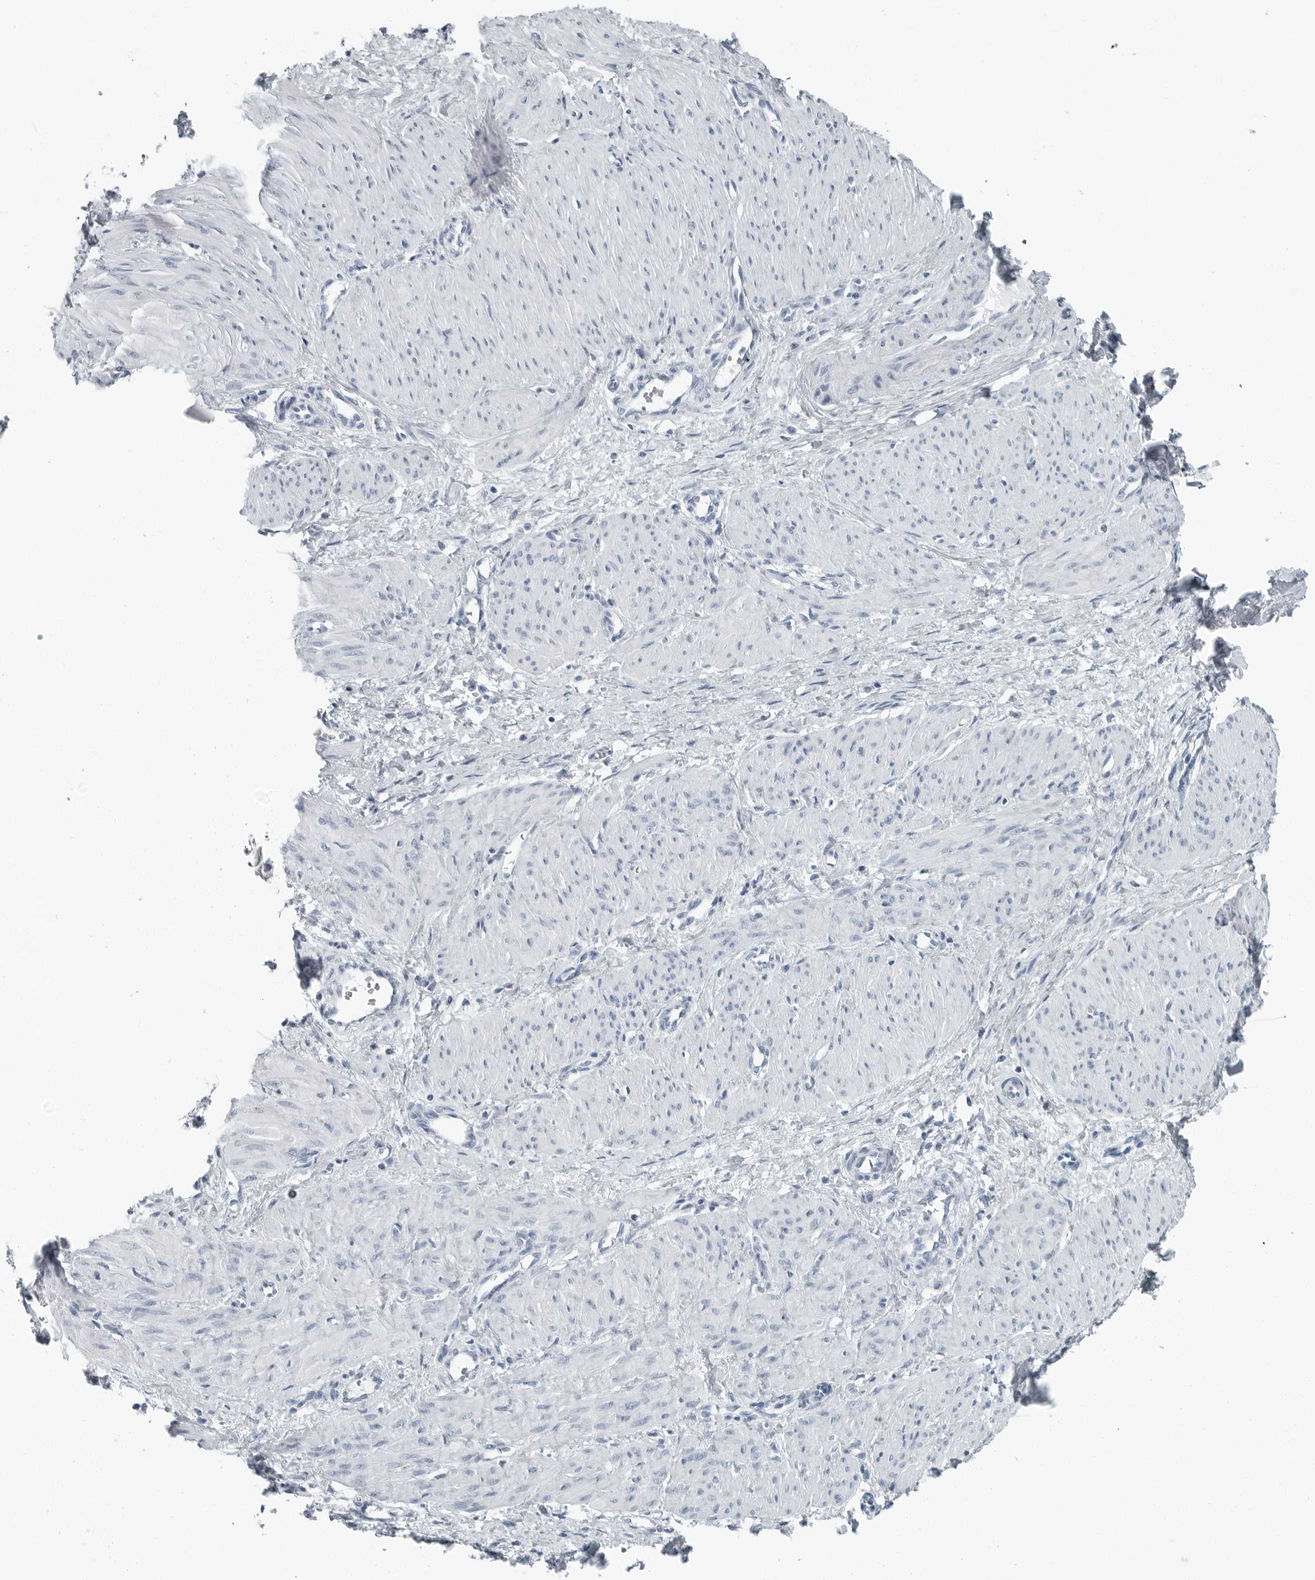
{"staining": {"intensity": "negative", "quantity": "none", "location": "none"}, "tissue": "smooth muscle", "cell_type": "Smooth muscle cells", "image_type": "normal", "snomed": [{"axis": "morphology", "description": "Normal tissue, NOS"}, {"axis": "topography", "description": "Endometrium"}], "caption": "Benign smooth muscle was stained to show a protein in brown. There is no significant positivity in smooth muscle cells.", "gene": "ZPBP2", "patient": {"sex": "female", "age": 33}}